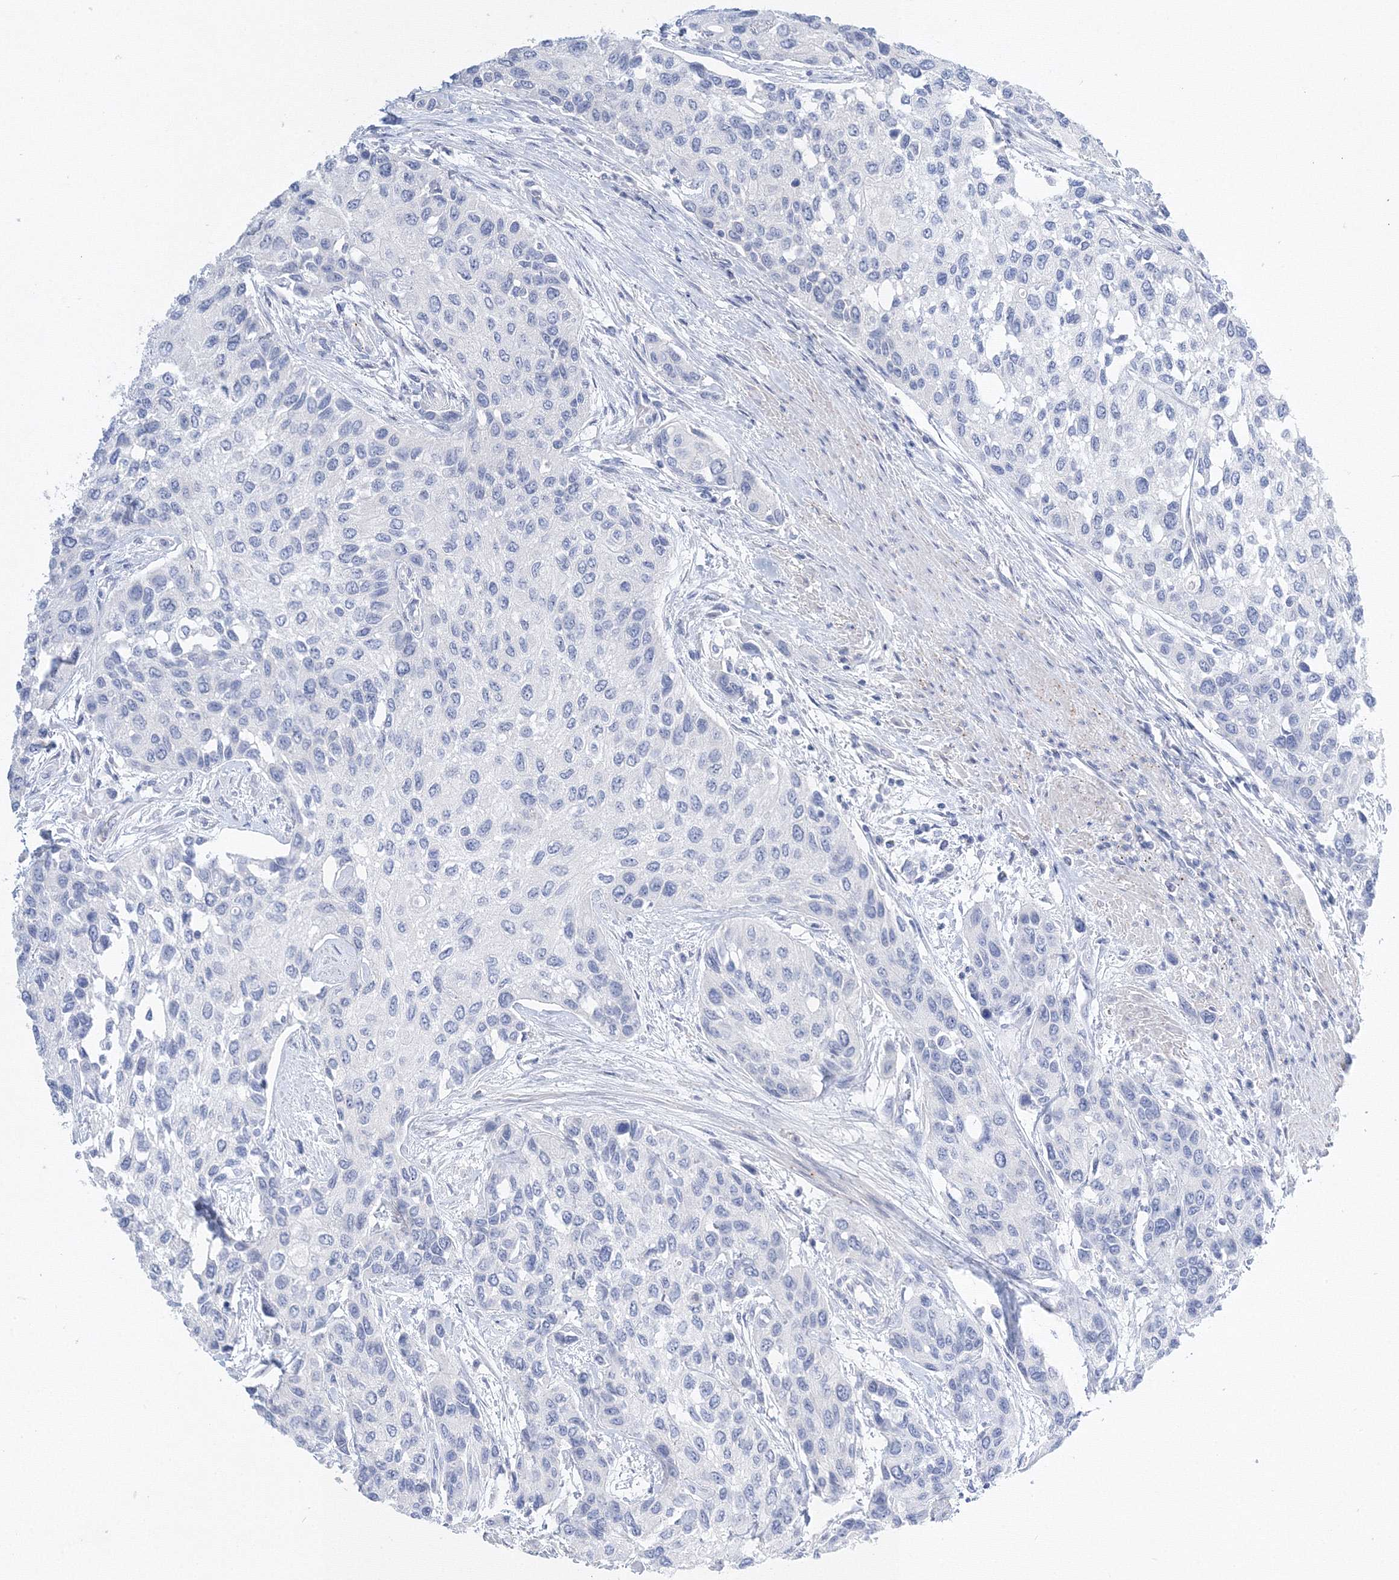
{"staining": {"intensity": "negative", "quantity": "none", "location": "none"}, "tissue": "urothelial cancer", "cell_type": "Tumor cells", "image_type": "cancer", "snomed": [{"axis": "morphology", "description": "Normal tissue, NOS"}, {"axis": "morphology", "description": "Urothelial carcinoma, High grade"}, {"axis": "topography", "description": "Vascular tissue"}, {"axis": "topography", "description": "Urinary bladder"}], "caption": "A histopathology image of urothelial cancer stained for a protein displays no brown staining in tumor cells.", "gene": "AASDH", "patient": {"sex": "female", "age": 56}}